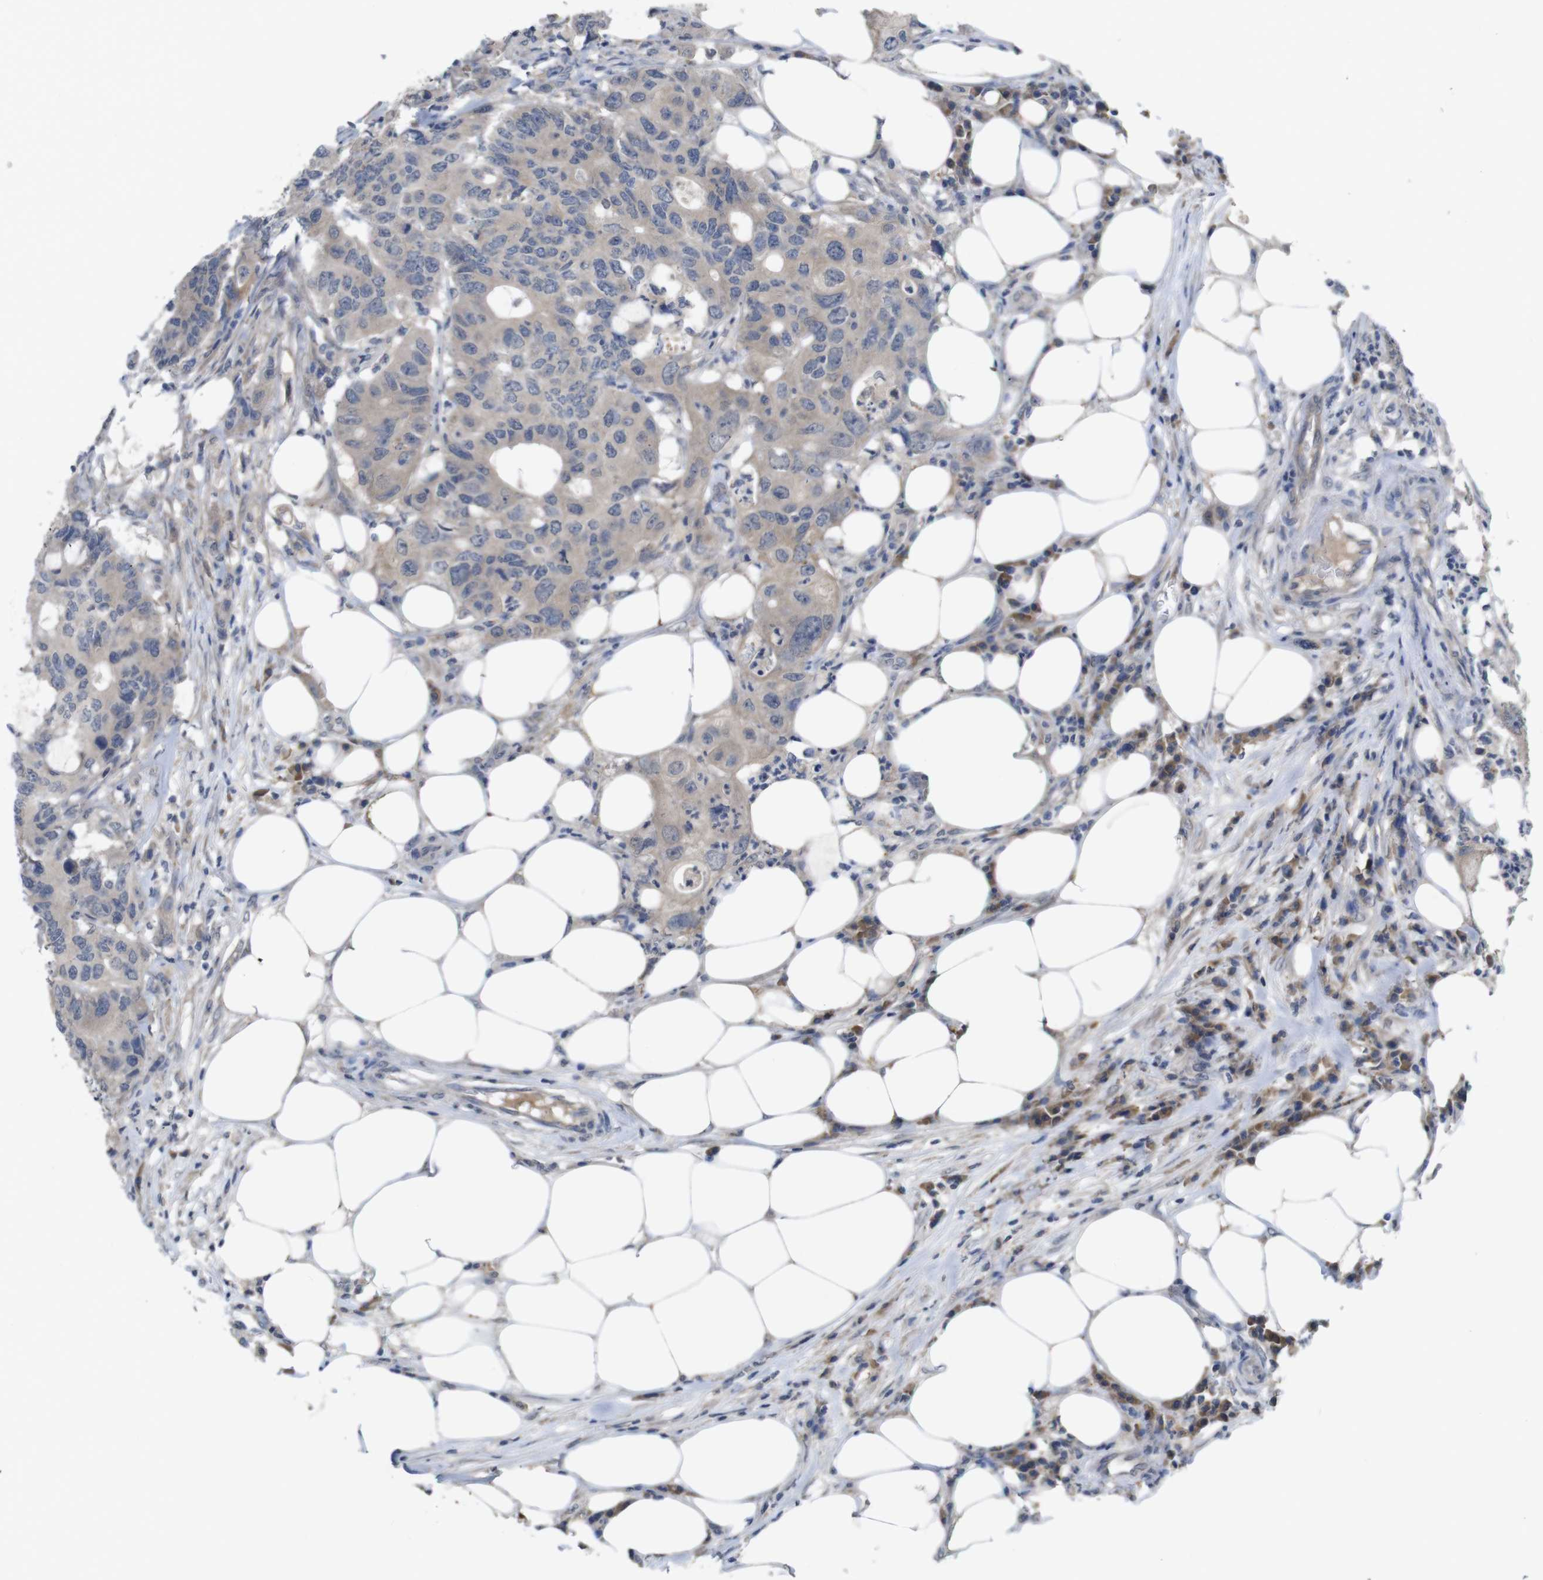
{"staining": {"intensity": "weak", "quantity": ">75%", "location": "cytoplasmic/membranous"}, "tissue": "colorectal cancer", "cell_type": "Tumor cells", "image_type": "cancer", "snomed": [{"axis": "morphology", "description": "Adenocarcinoma, NOS"}, {"axis": "topography", "description": "Colon"}], "caption": "Immunohistochemistry (IHC) histopathology image of neoplastic tissue: colorectal adenocarcinoma stained using immunohistochemistry (IHC) displays low levels of weak protein expression localized specifically in the cytoplasmic/membranous of tumor cells, appearing as a cytoplasmic/membranous brown color.", "gene": "BCAR3", "patient": {"sex": "male", "age": 71}}